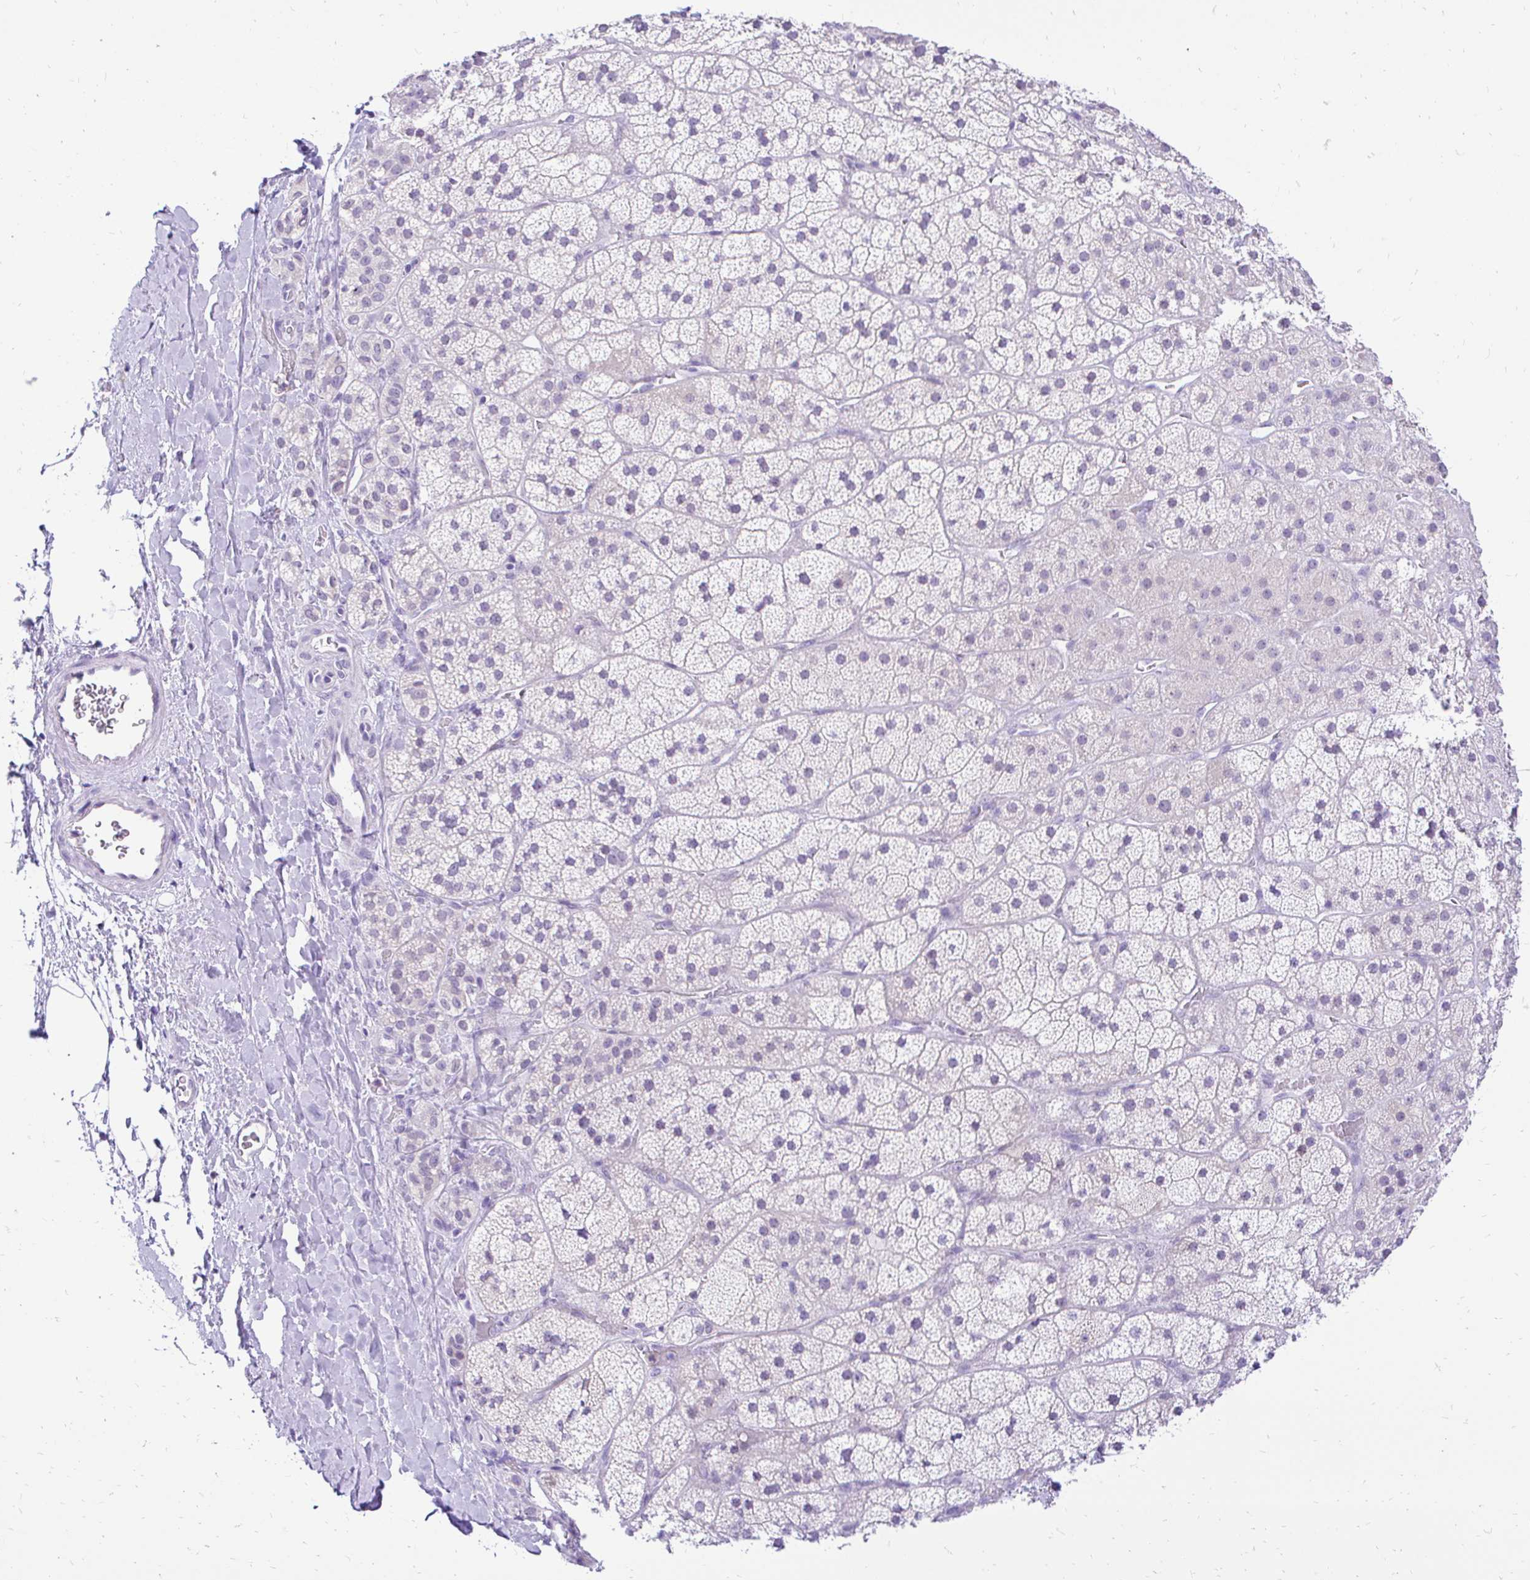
{"staining": {"intensity": "negative", "quantity": "none", "location": "none"}, "tissue": "adrenal gland", "cell_type": "Glandular cells", "image_type": "normal", "snomed": [{"axis": "morphology", "description": "Normal tissue, NOS"}, {"axis": "topography", "description": "Adrenal gland"}], "caption": "The histopathology image exhibits no staining of glandular cells in benign adrenal gland.", "gene": "FATE1", "patient": {"sex": "male", "age": 57}}